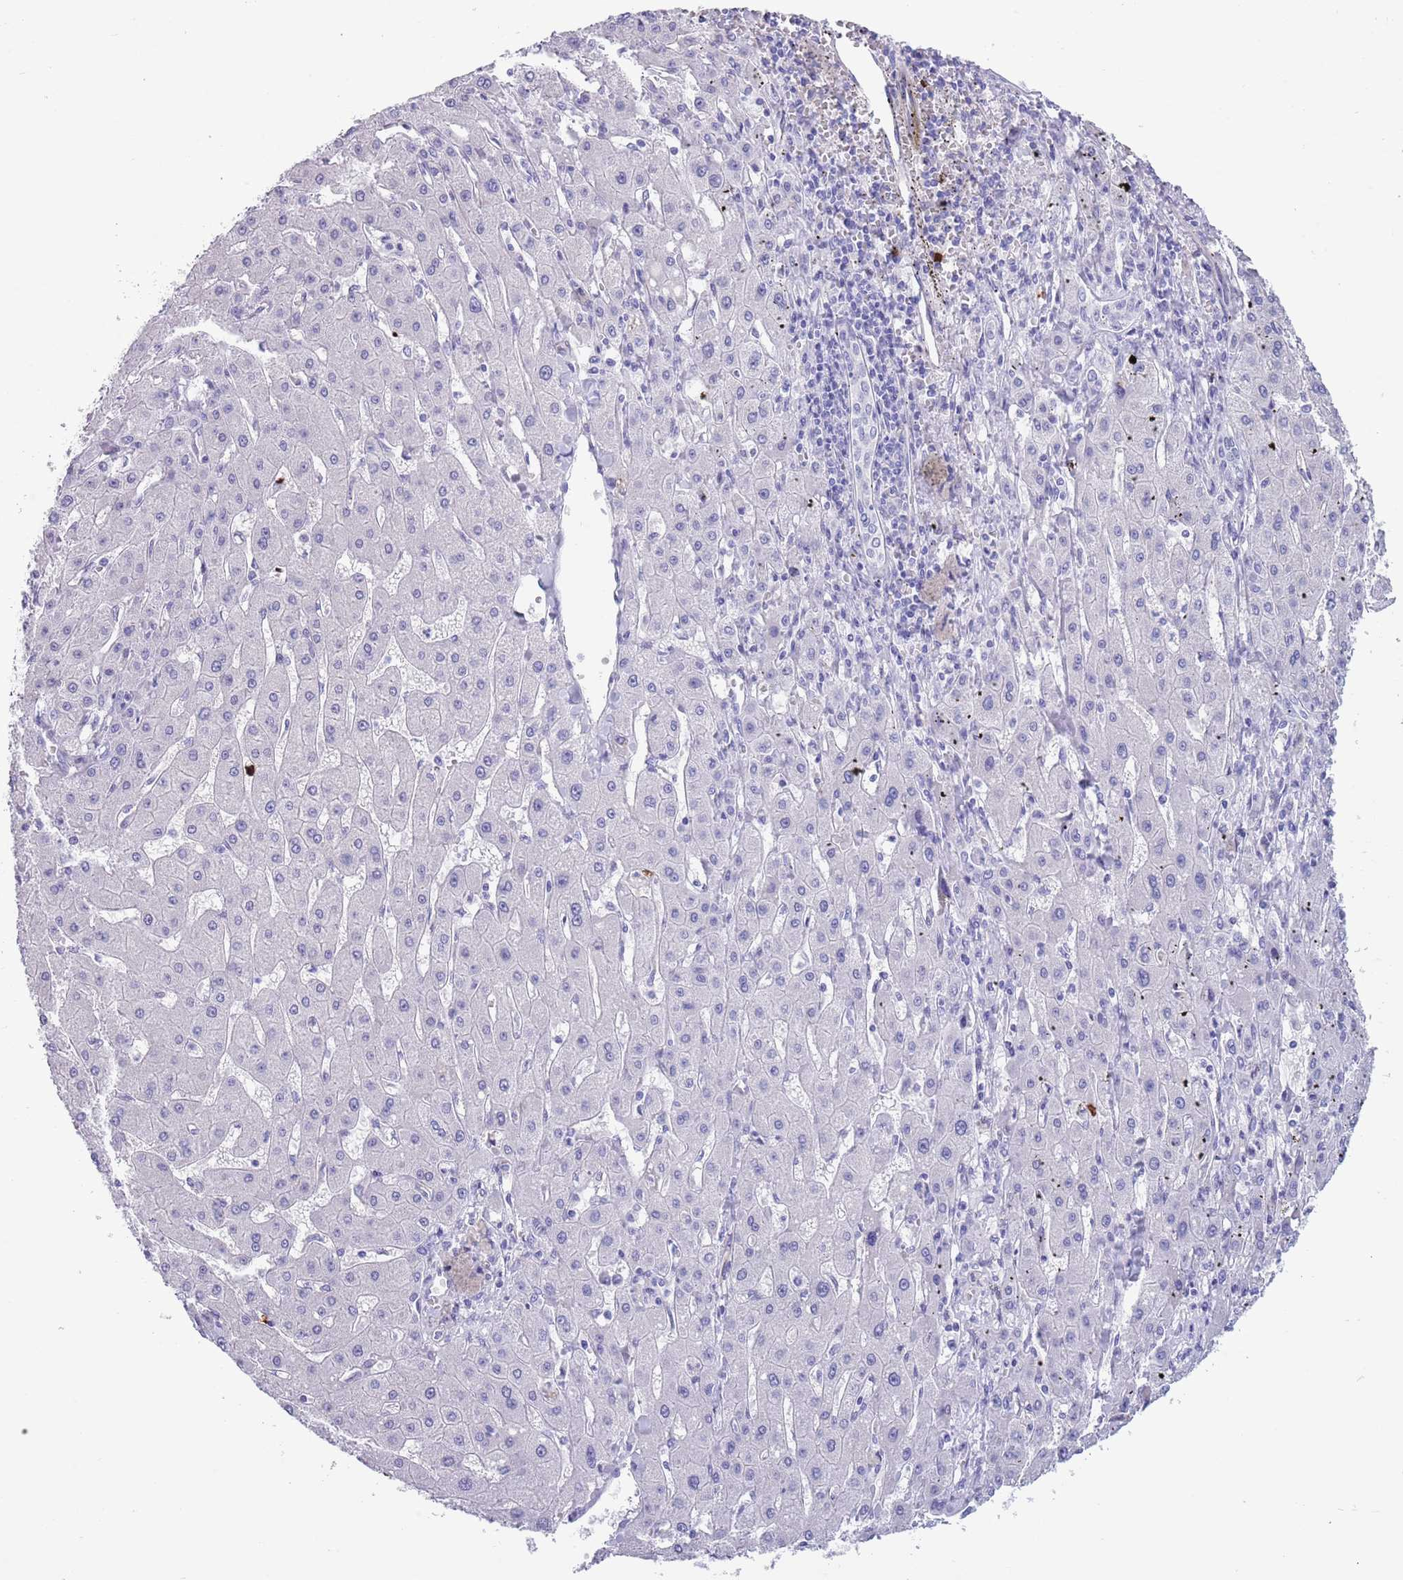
{"staining": {"intensity": "negative", "quantity": "none", "location": "none"}, "tissue": "liver cancer", "cell_type": "Tumor cells", "image_type": "cancer", "snomed": [{"axis": "morphology", "description": "Carcinoma, Hepatocellular, NOS"}, {"axis": "topography", "description": "Liver"}], "caption": "Tumor cells show no significant expression in hepatocellular carcinoma (liver).", "gene": "TSGA13", "patient": {"sex": "male", "age": 72}}